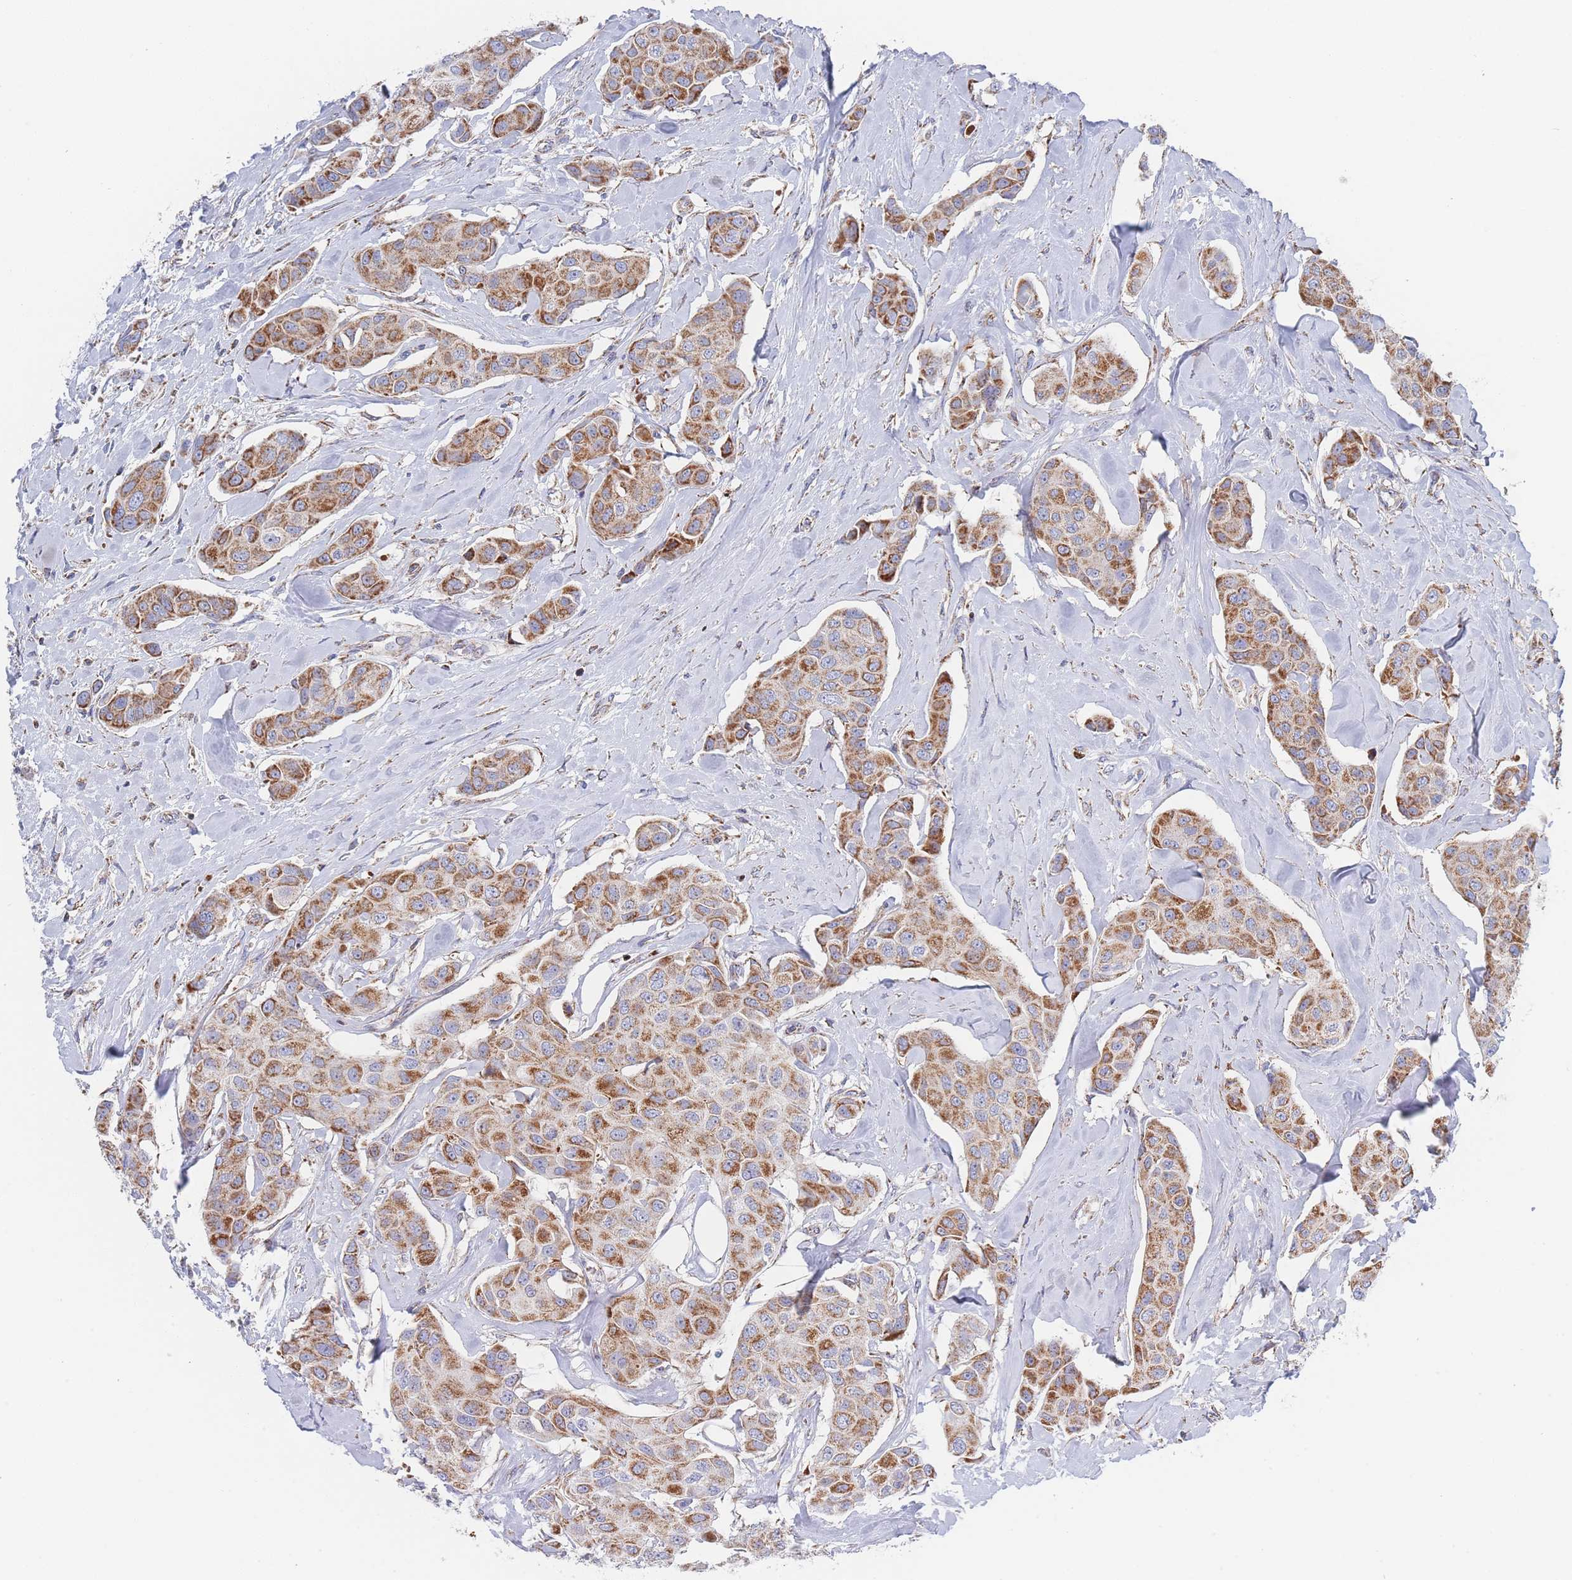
{"staining": {"intensity": "moderate", "quantity": ">75%", "location": "cytoplasmic/membranous"}, "tissue": "breast cancer", "cell_type": "Tumor cells", "image_type": "cancer", "snomed": [{"axis": "morphology", "description": "Duct carcinoma"}, {"axis": "topography", "description": "Breast"}, {"axis": "topography", "description": "Lymph node"}], "caption": "About >75% of tumor cells in human breast cancer (intraductal carcinoma) exhibit moderate cytoplasmic/membranous protein positivity as visualized by brown immunohistochemical staining.", "gene": "IKZF4", "patient": {"sex": "female", "age": 80}}